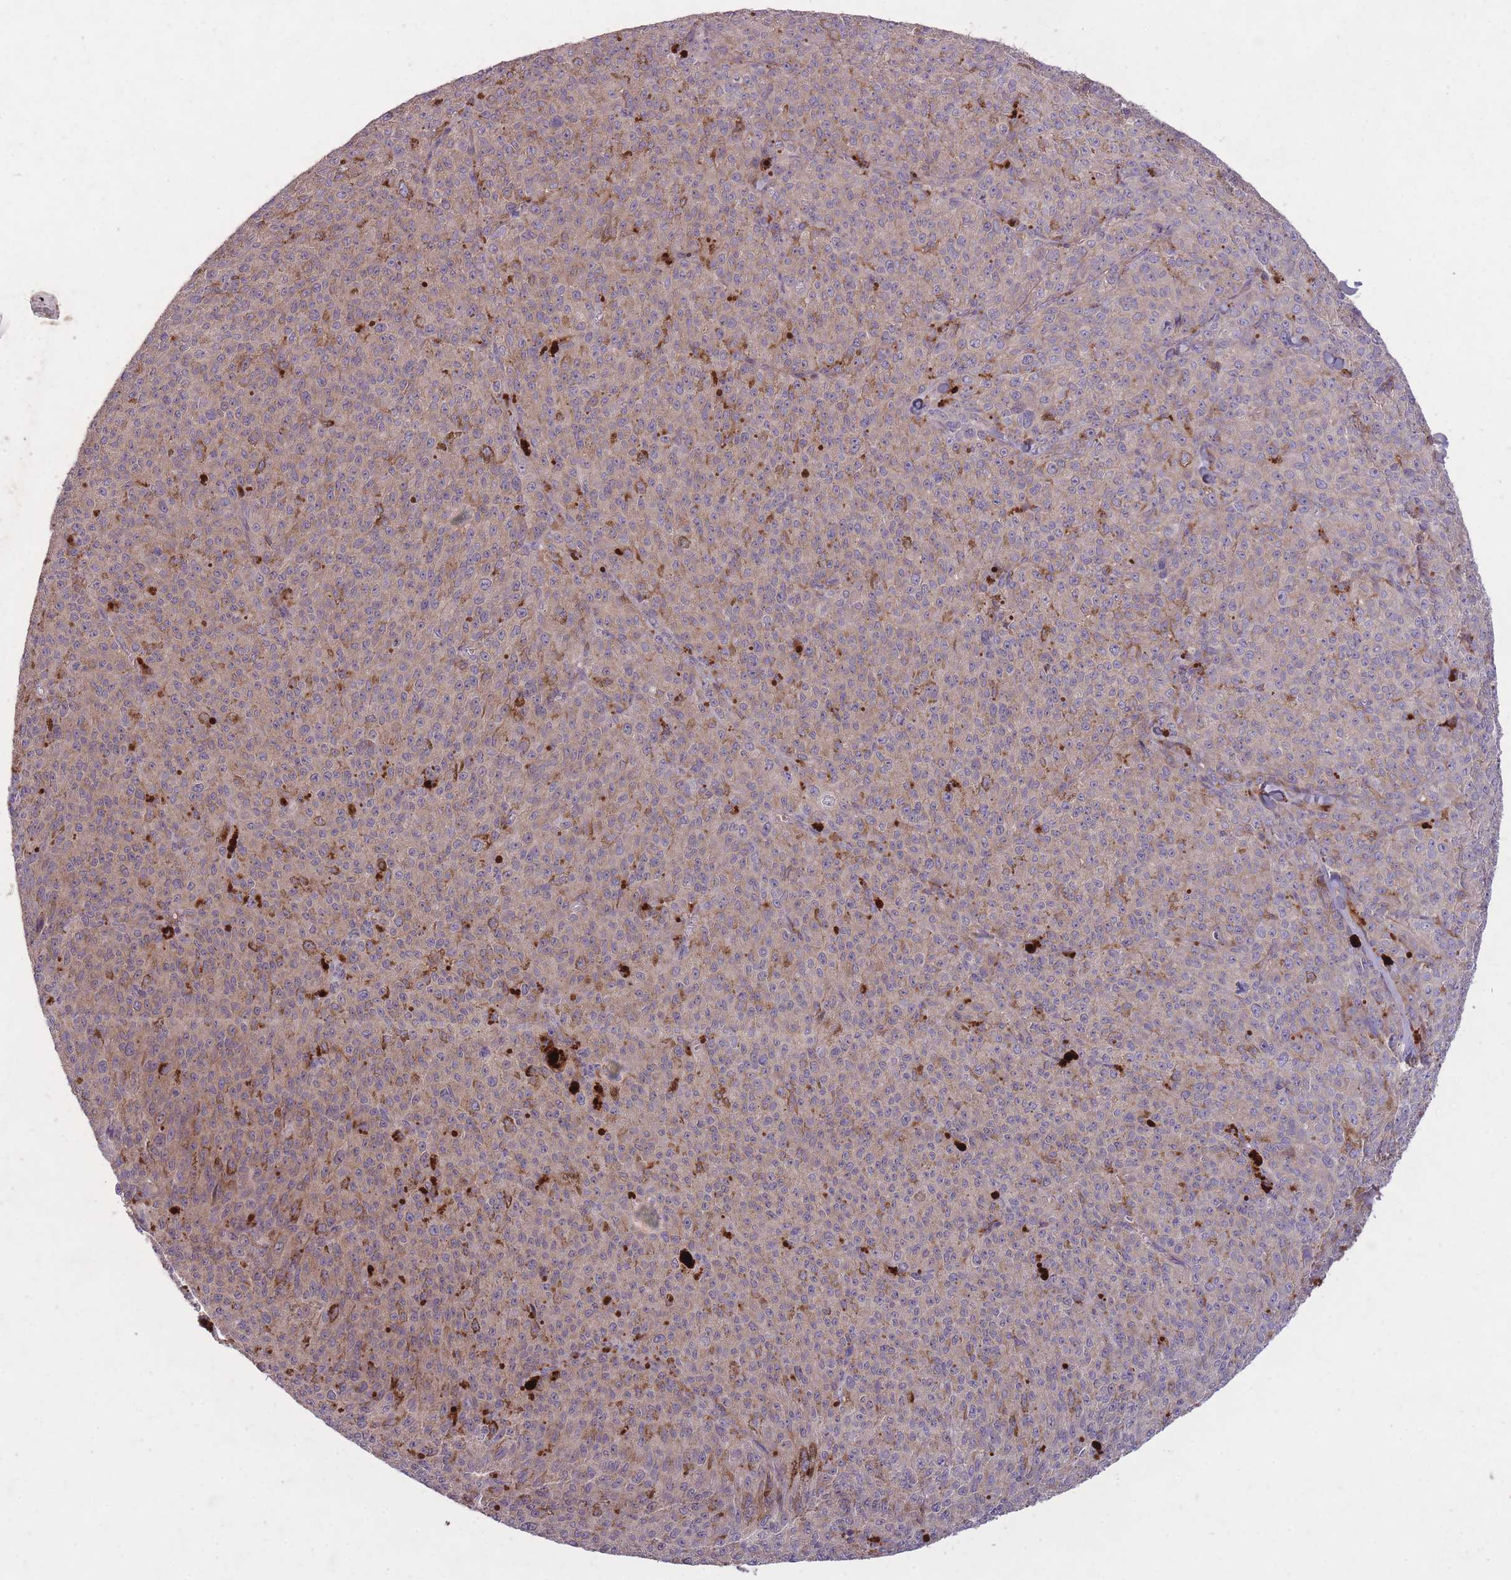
{"staining": {"intensity": "weak", "quantity": "<25%", "location": "cytoplasmic/membranous"}, "tissue": "melanoma", "cell_type": "Tumor cells", "image_type": "cancer", "snomed": [{"axis": "morphology", "description": "Malignant melanoma, NOS"}, {"axis": "topography", "description": "Skin"}], "caption": "Immunohistochemical staining of malignant melanoma shows no significant staining in tumor cells.", "gene": "OR2V2", "patient": {"sex": "female", "age": 52}}